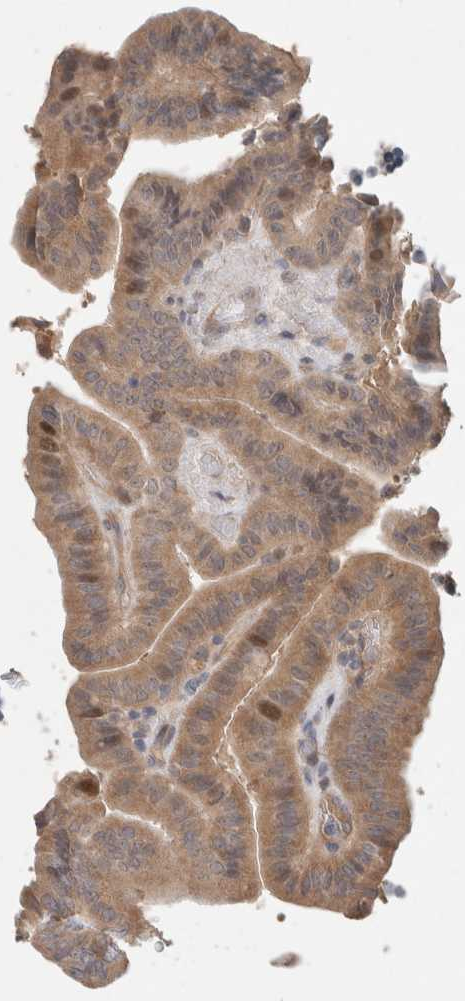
{"staining": {"intensity": "moderate", "quantity": ">75%", "location": "cytoplasmic/membranous"}, "tissue": "thyroid cancer", "cell_type": "Tumor cells", "image_type": "cancer", "snomed": [{"axis": "morphology", "description": "Papillary adenocarcinoma, NOS"}, {"axis": "topography", "description": "Thyroid gland"}], "caption": "The photomicrograph shows a brown stain indicating the presence of a protein in the cytoplasmic/membranous of tumor cells in thyroid cancer (papillary adenocarcinoma).", "gene": "RASAL2", "patient": {"sex": "male", "age": 33}}